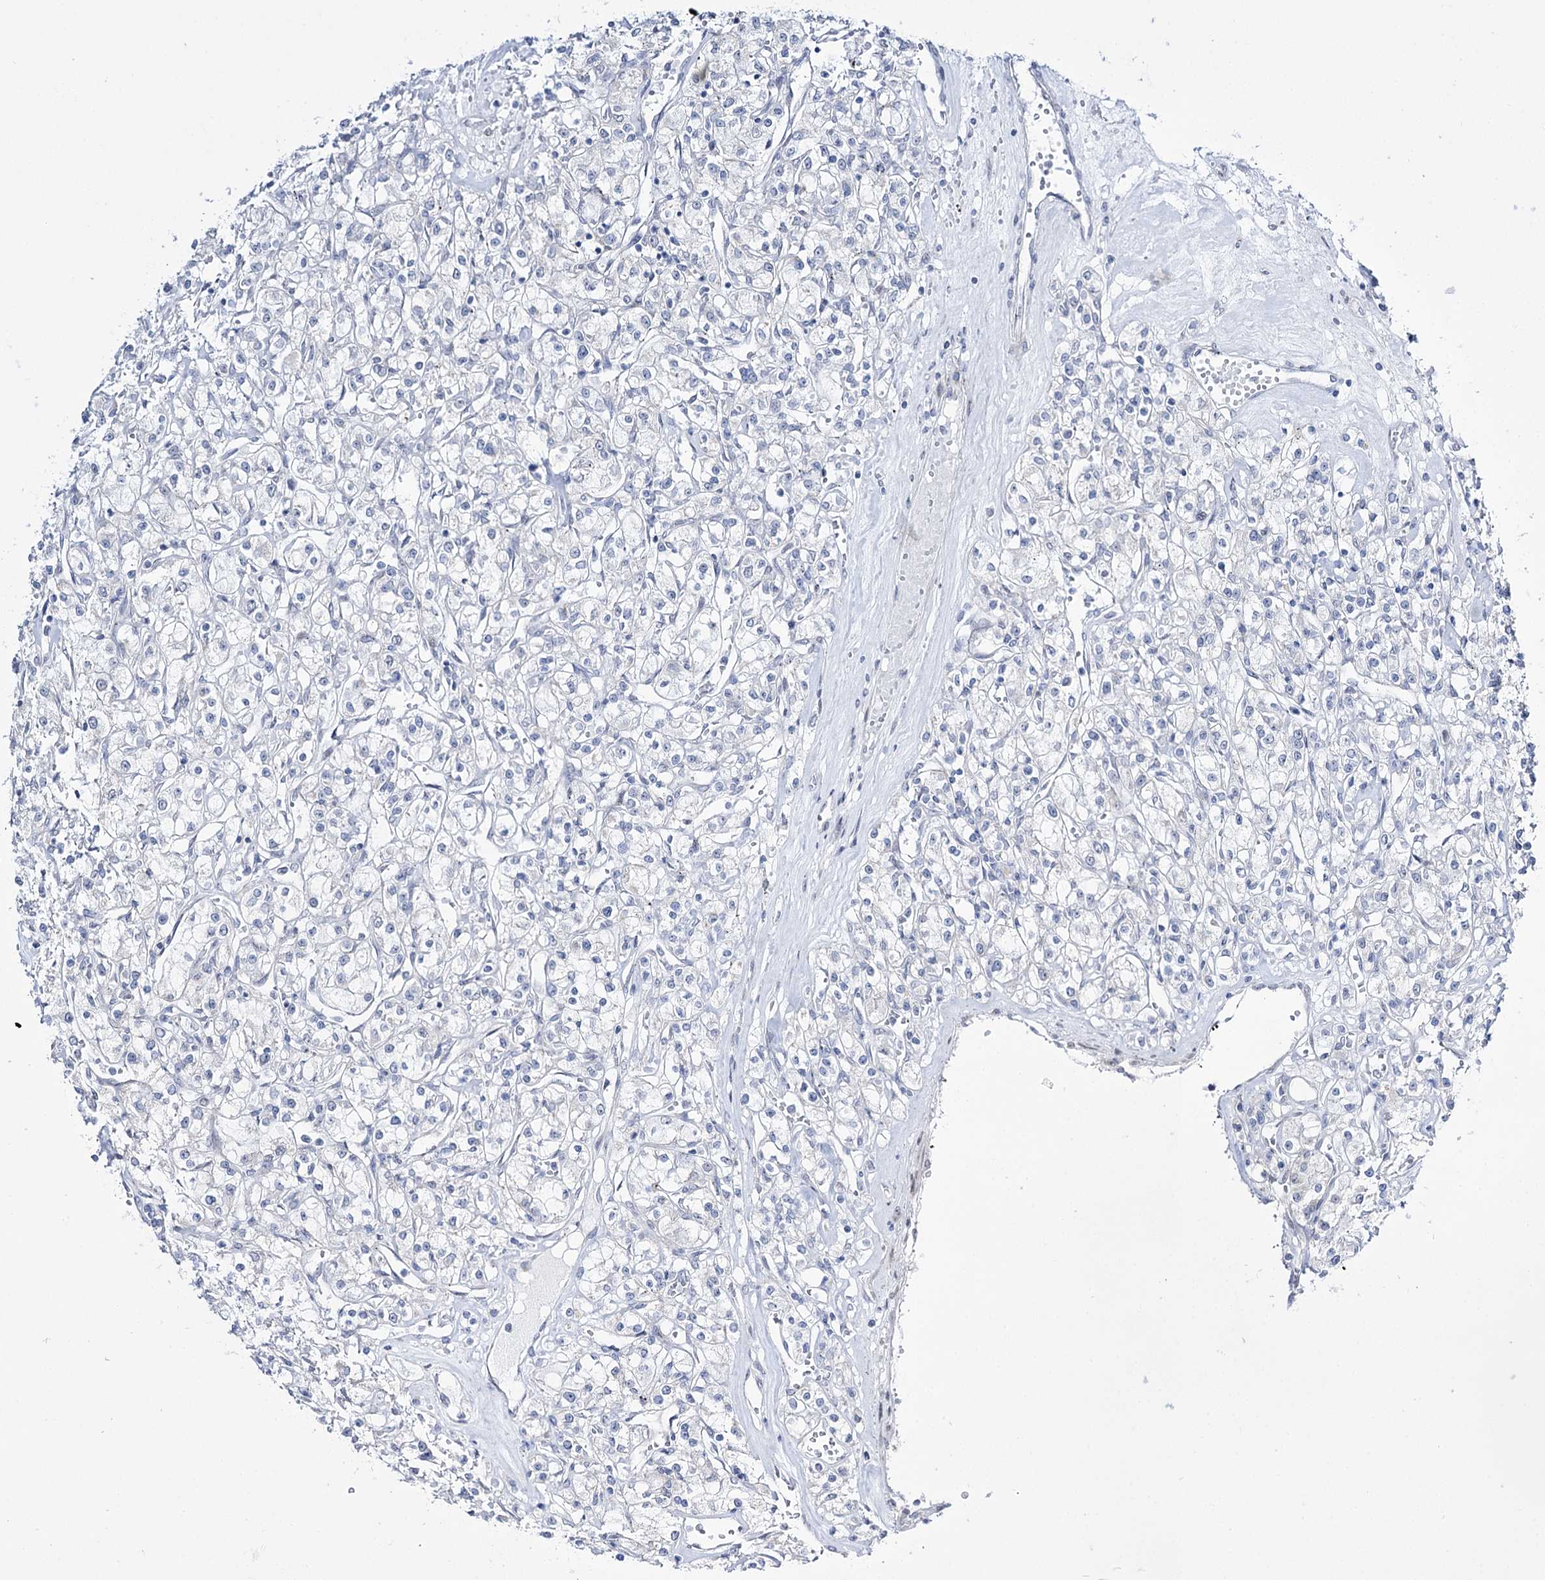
{"staining": {"intensity": "negative", "quantity": "none", "location": "none"}, "tissue": "renal cancer", "cell_type": "Tumor cells", "image_type": "cancer", "snomed": [{"axis": "morphology", "description": "Adenocarcinoma, NOS"}, {"axis": "topography", "description": "Kidney"}], "caption": "Immunohistochemistry (IHC) photomicrograph of neoplastic tissue: human renal adenocarcinoma stained with DAB (3,3'-diaminobenzidine) displays no significant protein expression in tumor cells.", "gene": "RBM15B", "patient": {"sex": "female", "age": 59}}